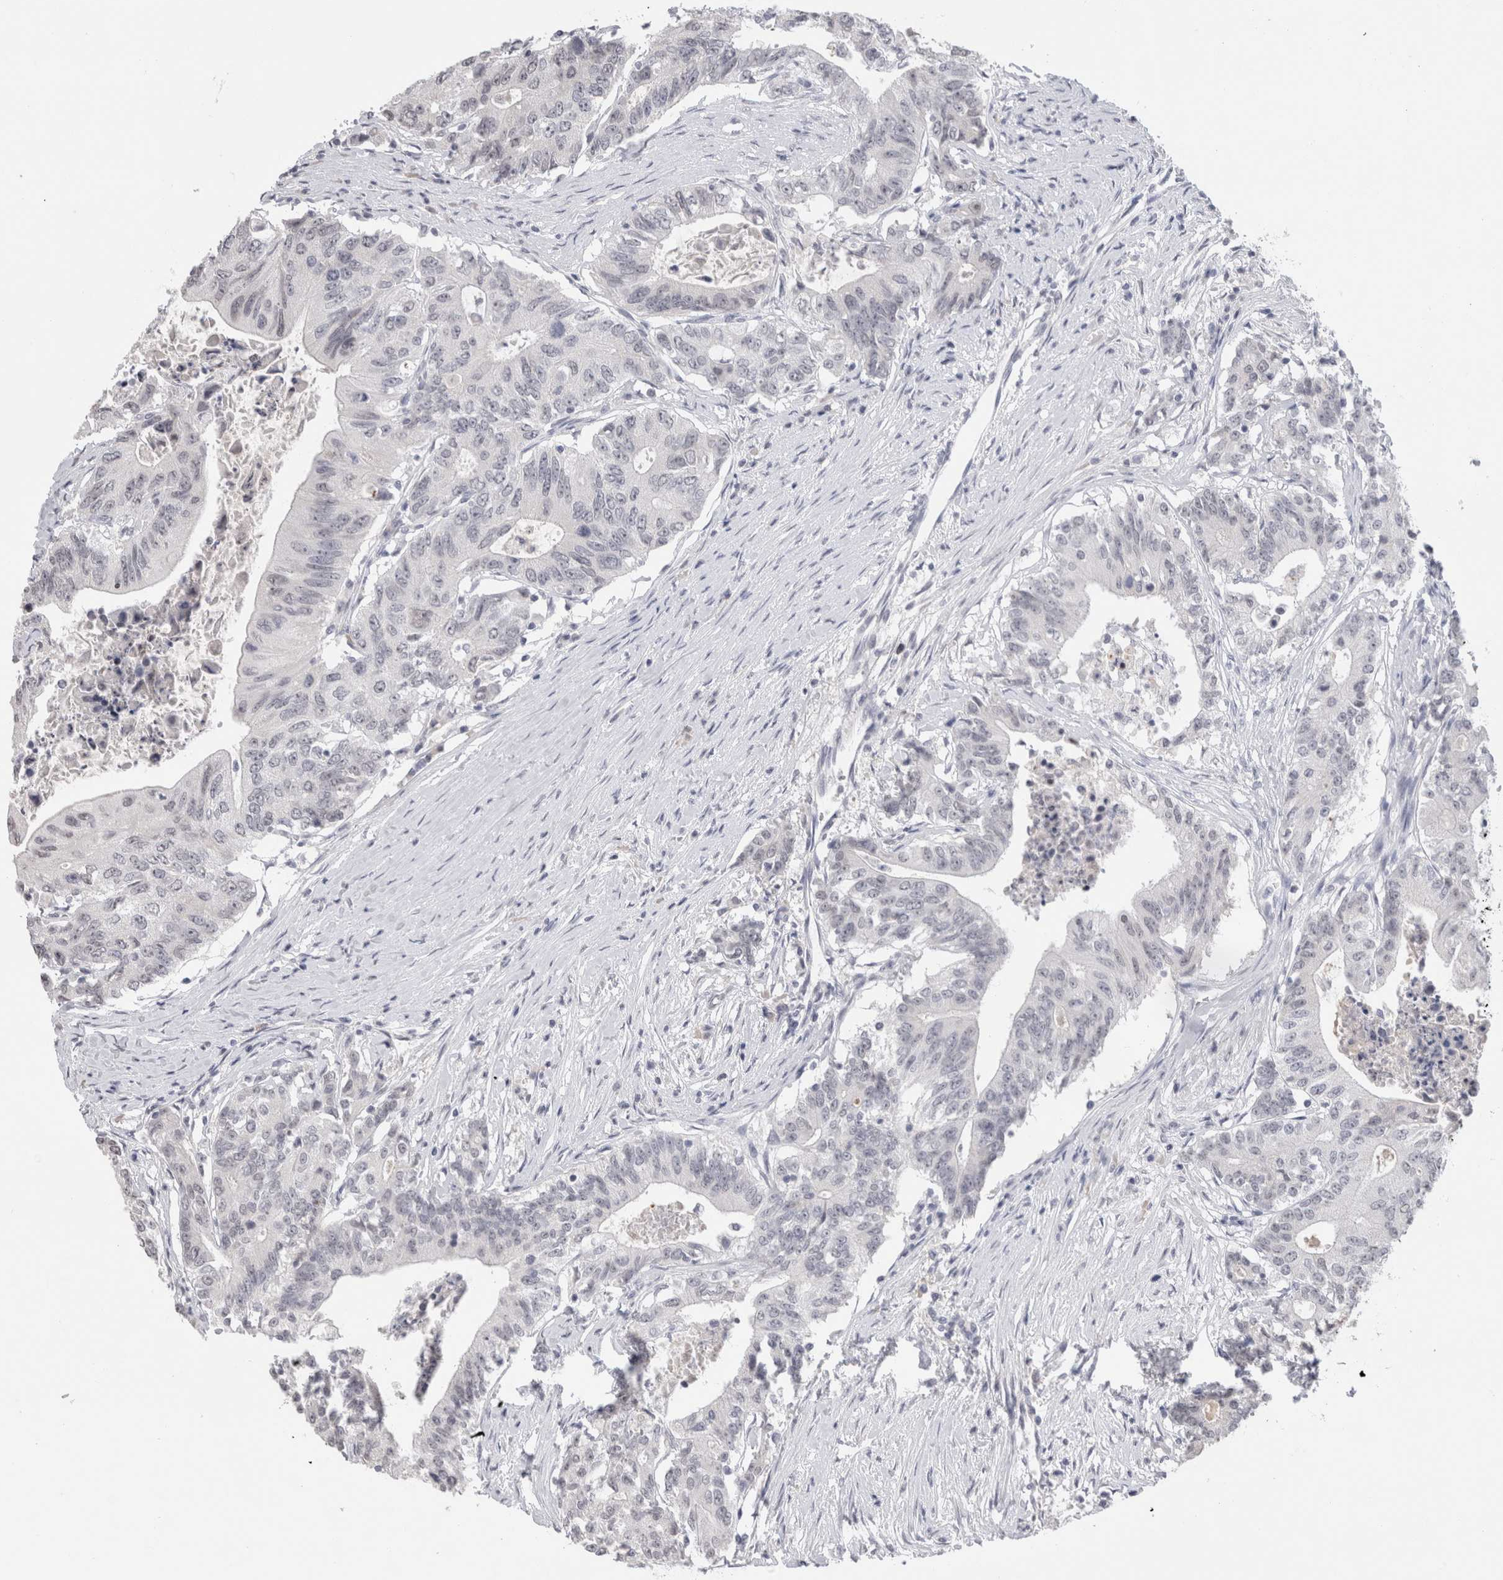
{"staining": {"intensity": "negative", "quantity": "none", "location": "none"}, "tissue": "colorectal cancer", "cell_type": "Tumor cells", "image_type": "cancer", "snomed": [{"axis": "morphology", "description": "Adenocarcinoma, NOS"}, {"axis": "topography", "description": "Colon"}], "caption": "Colorectal adenocarcinoma was stained to show a protein in brown. There is no significant expression in tumor cells.", "gene": "CADM3", "patient": {"sex": "female", "age": 77}}